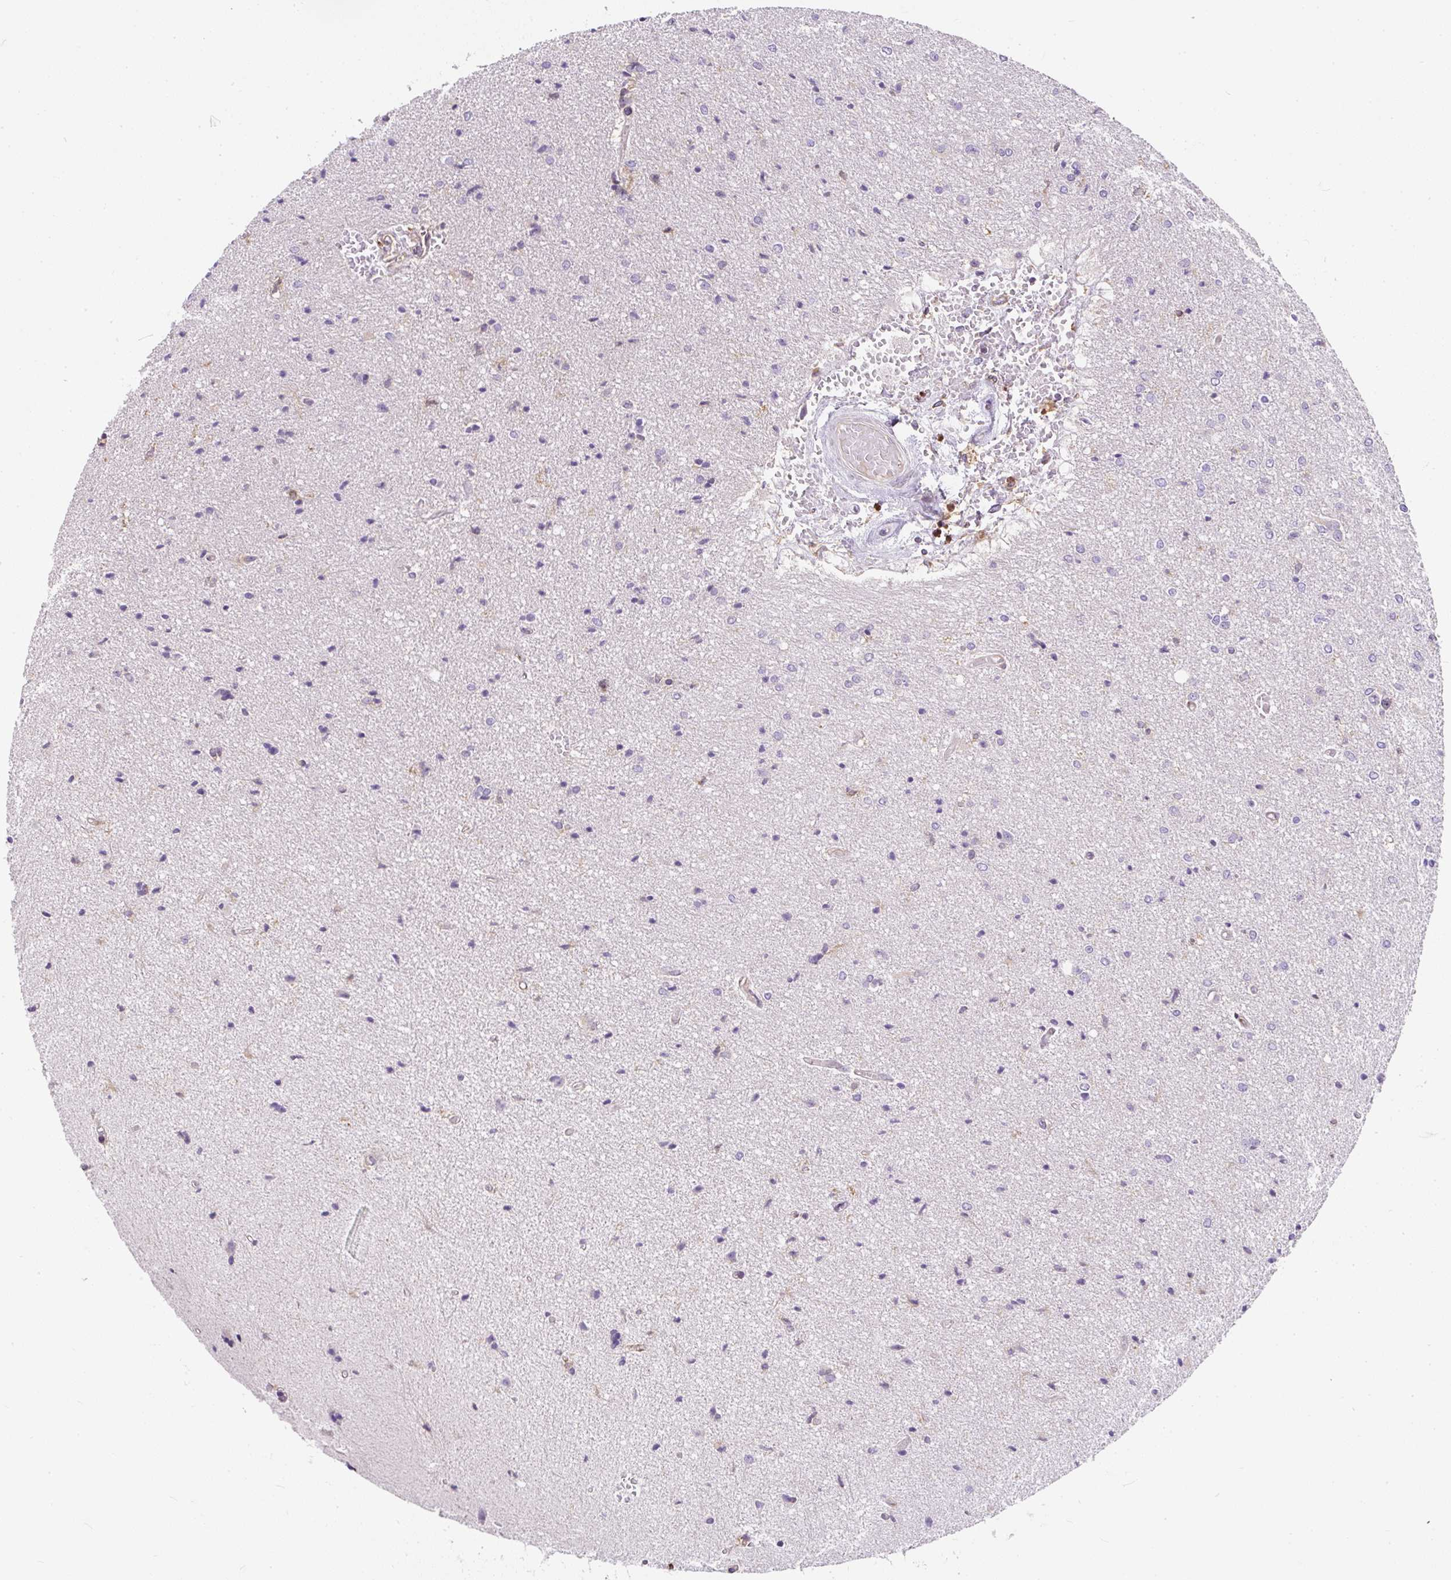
{"staining": {"intensity": "negative", "quantity": "none", "location": "none"}, "tissue": "glioma", "cell_type": "Tumor cells", "image_type": "cancer", "snomed": [{"axis": "morphology", "description": "Glioma, malignant, Low grade"}, {"axis": "topography", "description": "Brain"}], "caption": "Human low-grade glioma (malignant) stained for a protein using immunohistochemistry exhibits no positivity in tumor cells.", "gene": "CYP20A1", "patient": {"sex": "male", "age": 26}}